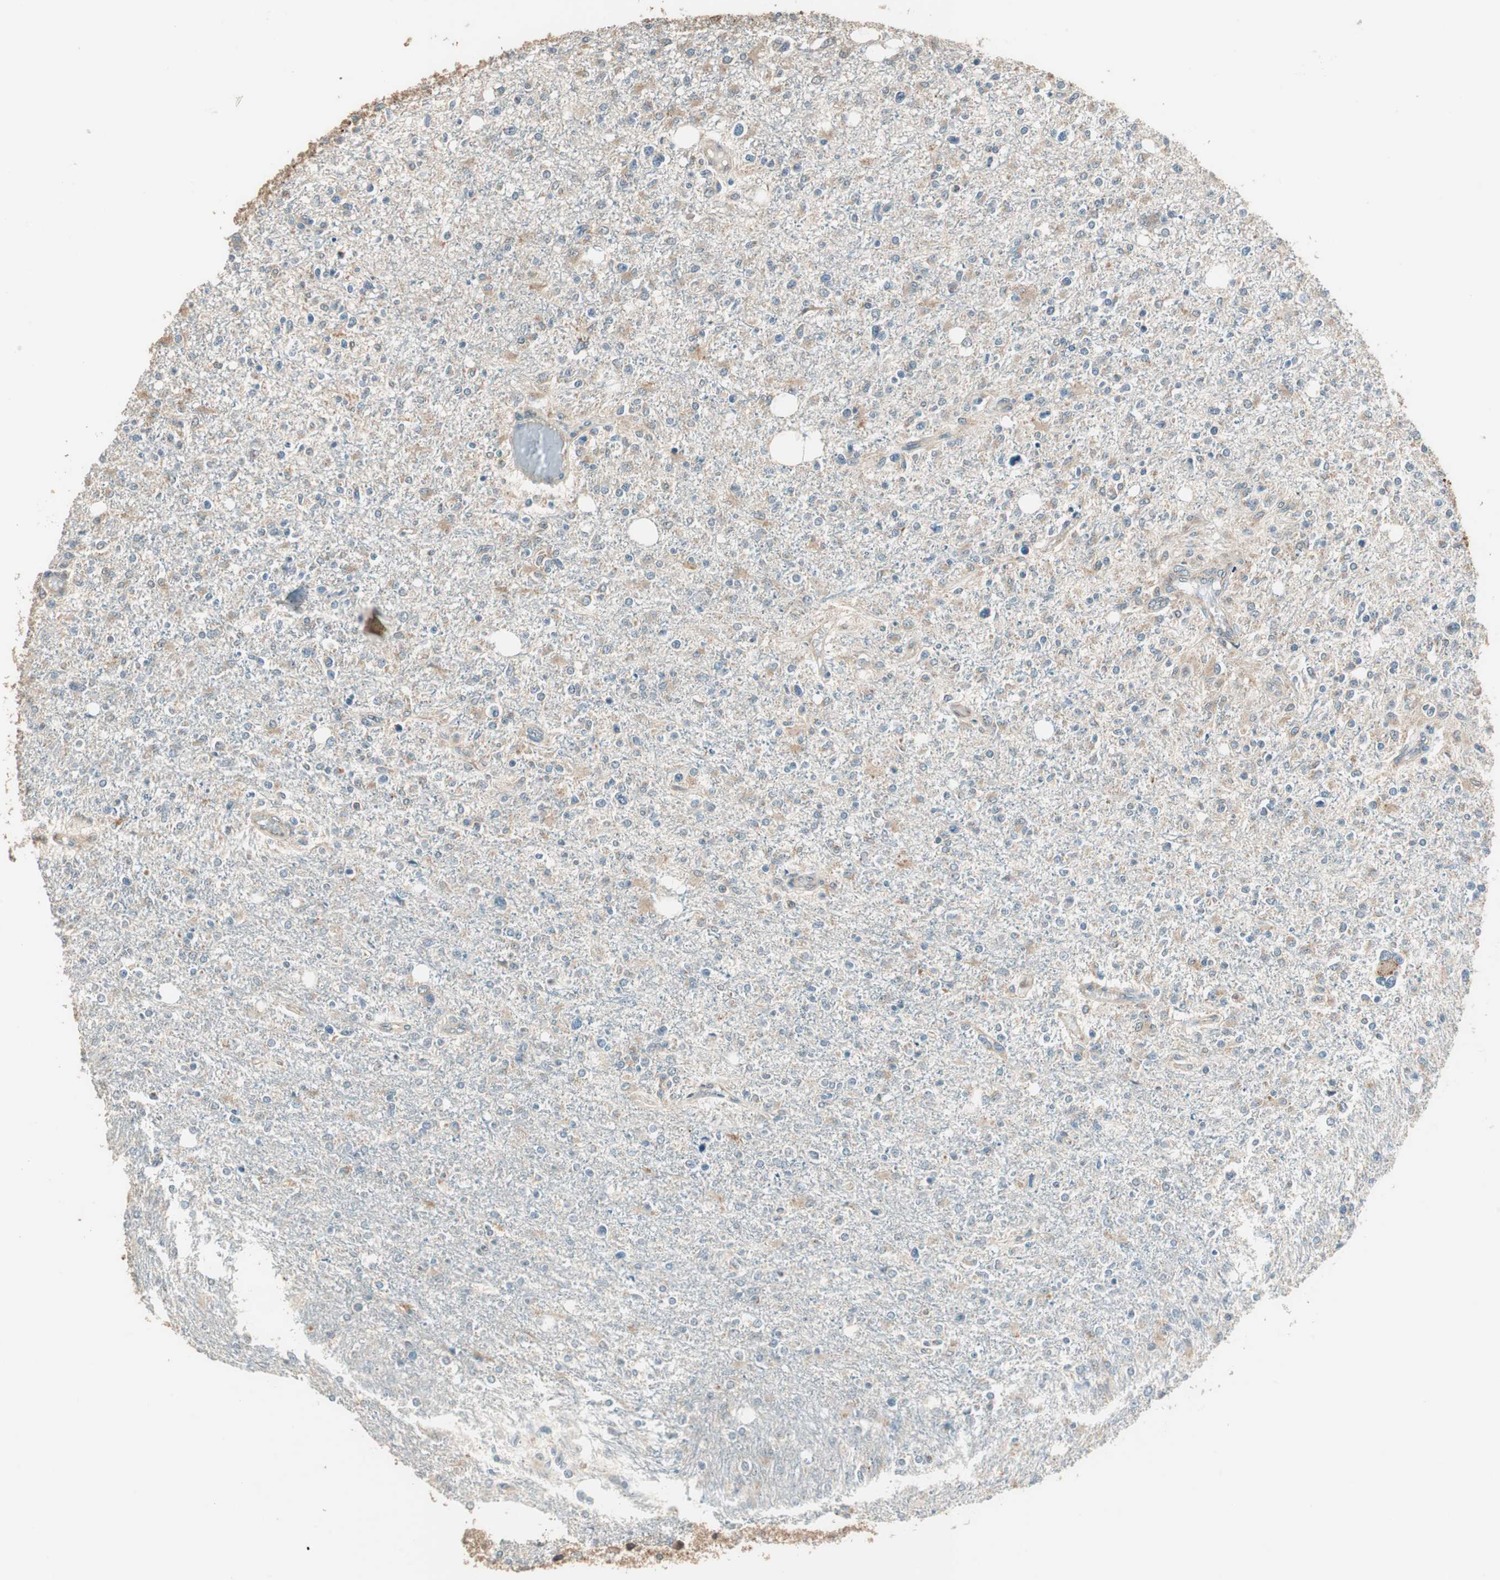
{"staining": {"intensity": "weak", "quantity": "<25%", "location": "cytoplasmic/membranous"}, "tissue": "glioma", "cell_type": "Tumor cells", "image_type": "cancer", "snomed": [{"axis": "morphology", "description": "Glioma, malignant, High grade"}, {"axis": "topography", "description": "Cerebral cortex"}], "caption": "This is an immunohistochemistry image of glioma. There is no positivity in tumor cells.", "gene": "TRIM21", "patient": {"sex": "male", "age": 76}}